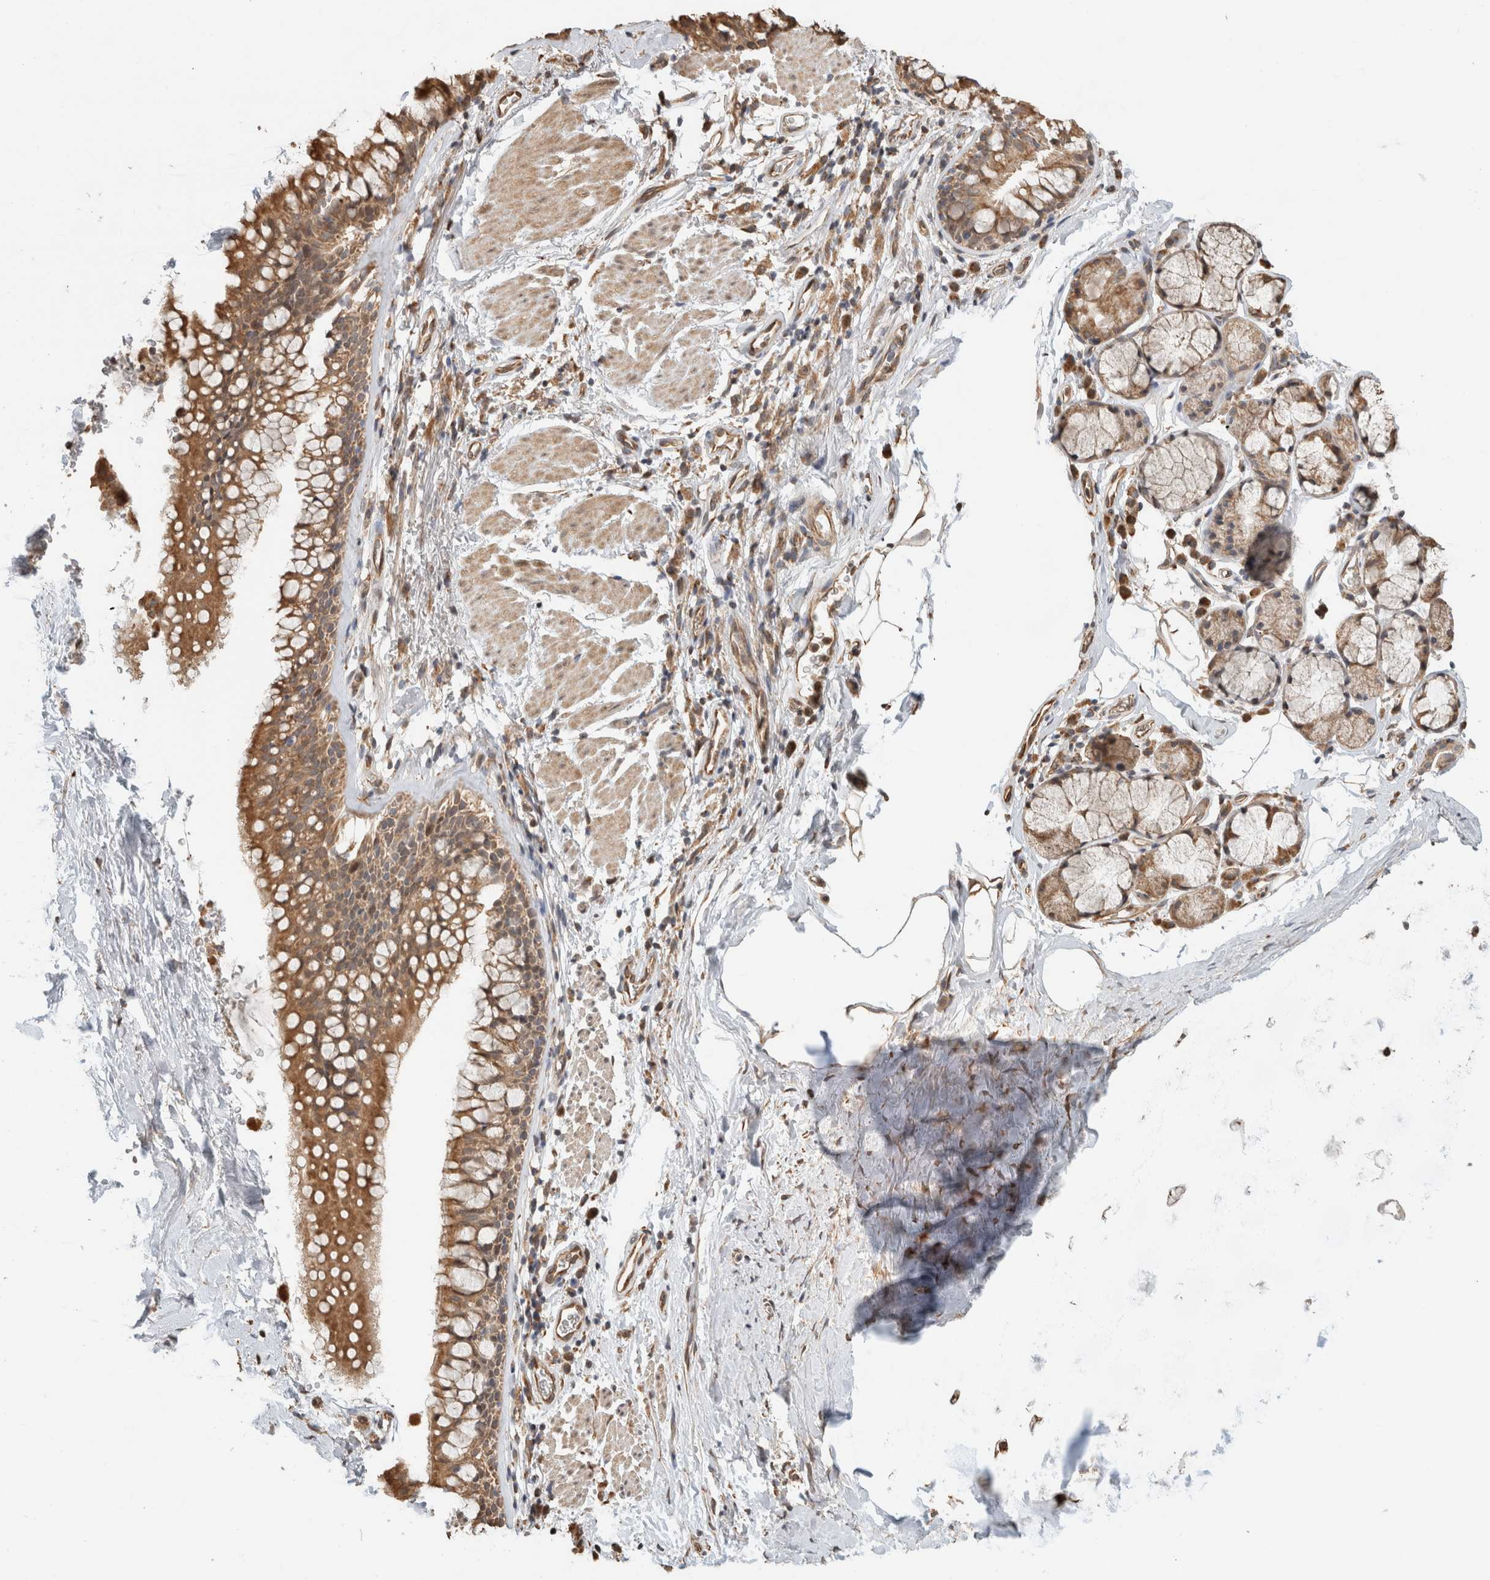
{"staining": {"intensity": "moderate", "quantity": ">75%", "location": "cytoplasmic/membranous"}, "tissue": "bronchus", "cell_type": "Respiratory epithelial cells", "image_type": "normal", "snomed": [{"axis": "morphology", "description": "Normal tissue, NOS"}, {"axis": "topography", "description": "Cartilage tissue"}, {"axis": "topography", "description": "Bronchus"}], "caption": "Moderate cytoplasmic/membranous expression for a protein is identified in approximately >75% of respiratory epithelial cells of normal bronchus using immunohistochemistry.", "gene": "GINS4", "patient": {"sex": "female", "age": 53}}